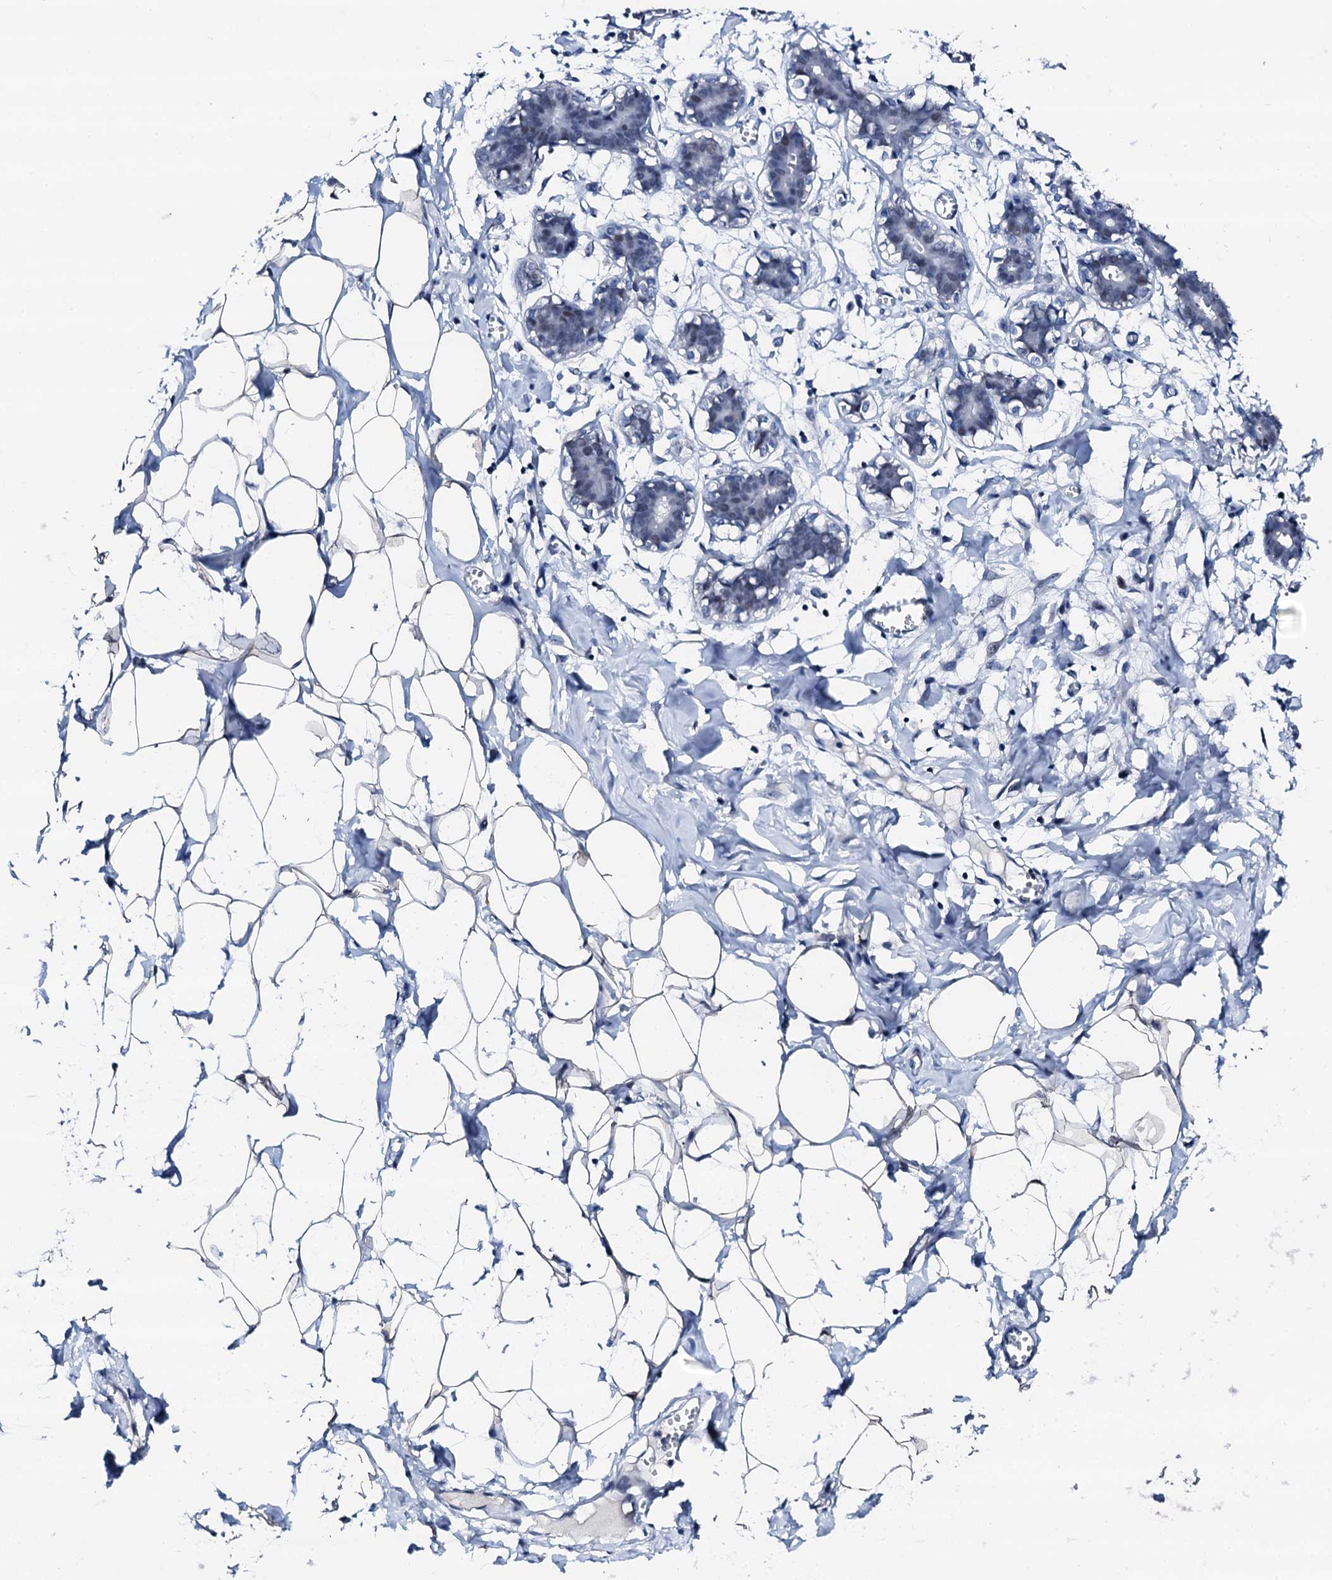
{"staining": {"intensity": "negative", "quantity": "none", "location": "none"}, "tissue": "breast", "cell_type": "Adipocytes", "image_type": "normal", "snomed": [{"axis": "morphology", "description": "Normal tissue, NOS"}, {"axis": "topography", "description": "Breast"}], "caption": "High power microscopy histopathology image of an IHC image of unremarkable breast, revealing no significant positivity in adipocytes.", "gene": "TRAFD1", "patient": {"sex": "female", "age": 27}}